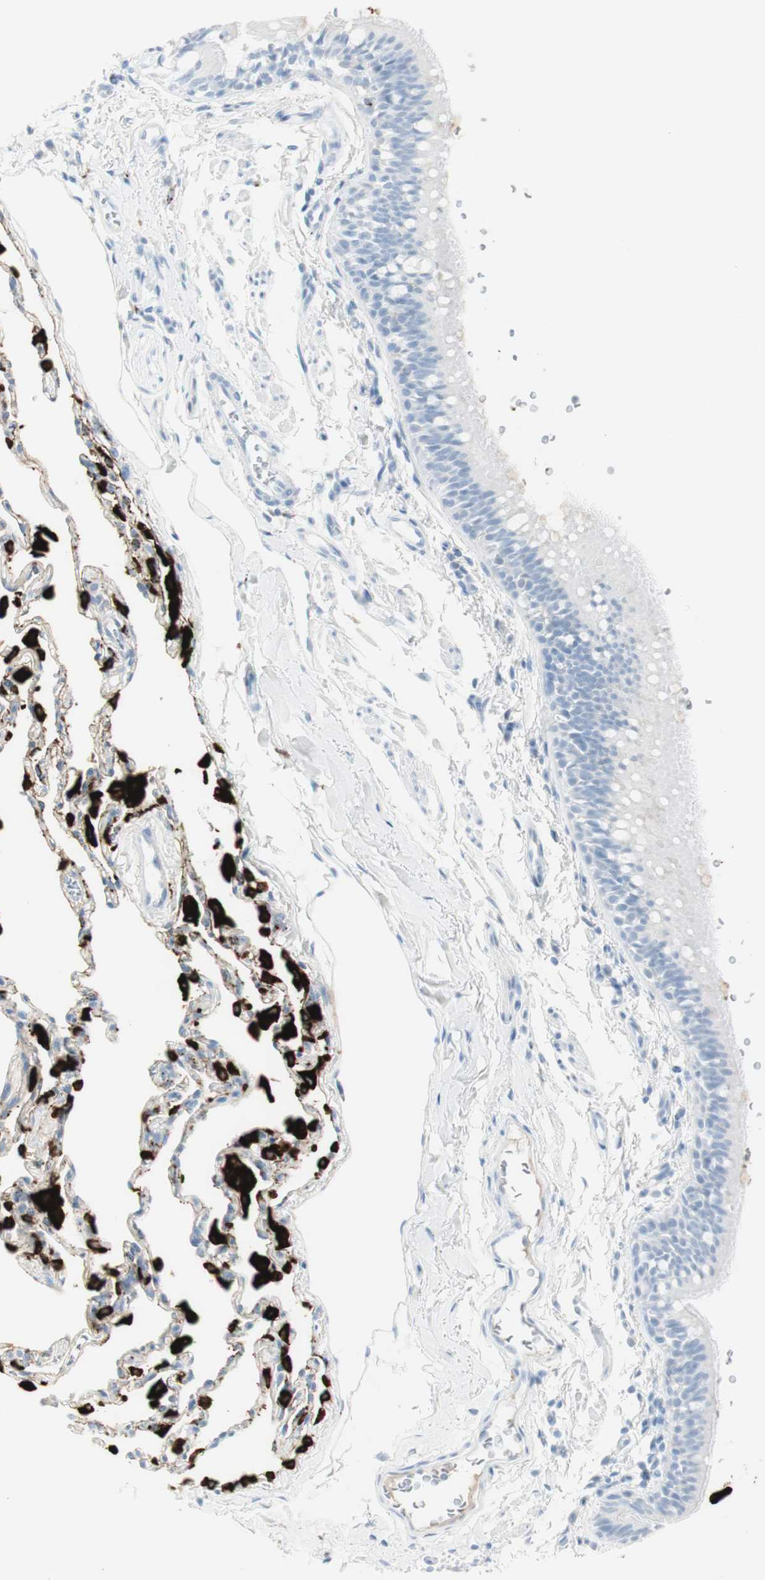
{"staining": {"intensity": "negative", "quantity": "none", "location": "none"}, "tissue": "bronchus", "cell_type": "Respiratory epithelial cells", "image_type": "normal", "snomed": [{"axis": "morphology", "description": "Normal tissue, NOS"}, {"axis": "topography", "description": "Bronchus"}, {"axis": "topography", "description": "Lung"}], "caption": "Protein analysis of benign bronchus reveals no significant expression in respiratory epithelial cells. (DAB (3,3'-diaminobenzidine) immunohistochemistry (IHC), high magnification).", "gene": "NAPSA", "patient": {"sex": "male", "age": 64}}